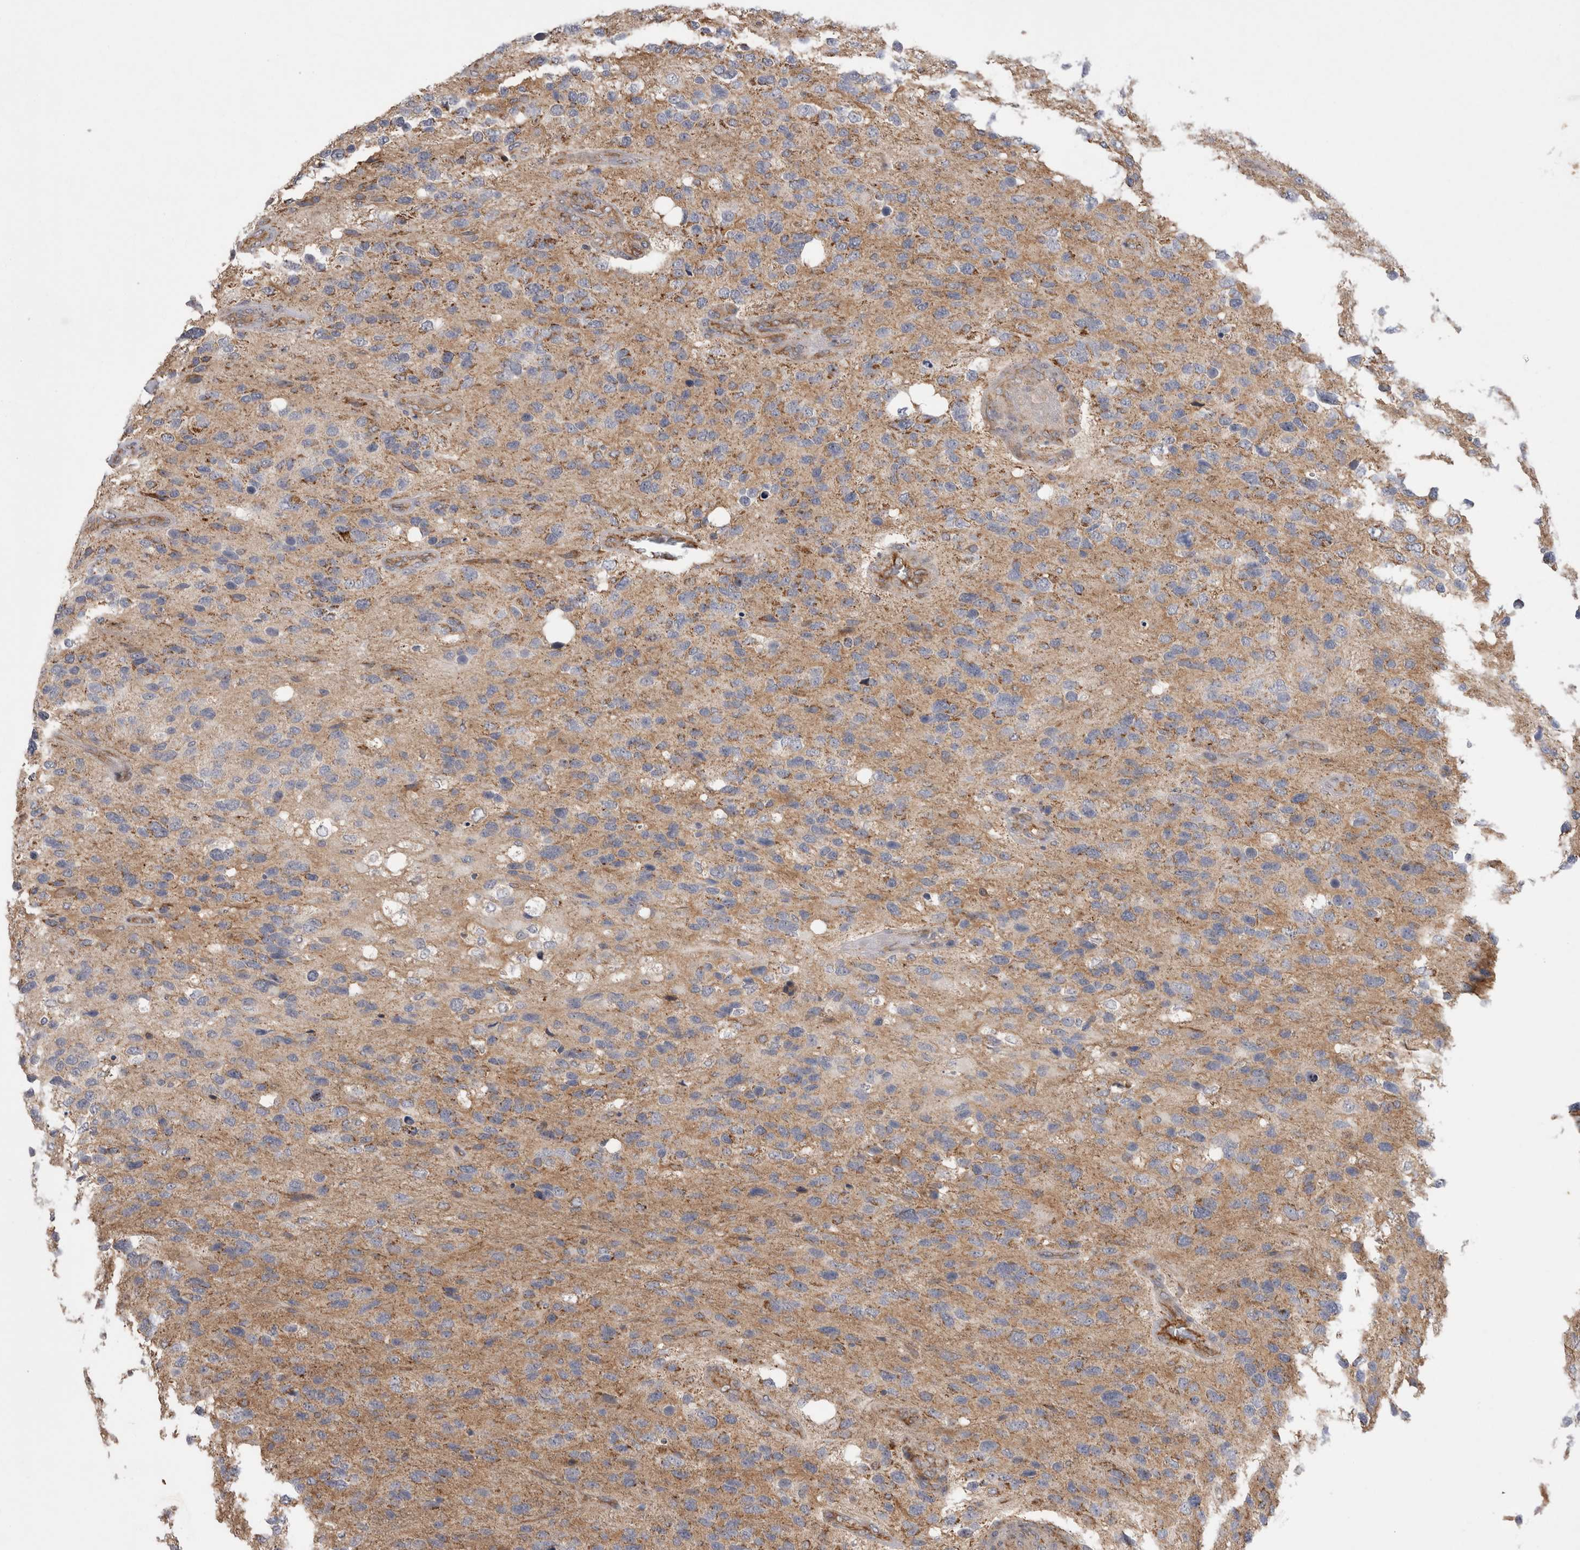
{"staining": {"intensity": "moderate", "quantity": "25%-75%", "location": "cytoplasmic/membranous"}, "tissue": "glioma", "cell_type": "Tumor cells", "image_type": "cancer", "snomed": [{"axis": "morphology", "description": "Glioma, malignant, High grade"}, {"axis": "topography", "description": "Brain"}], "caption": "Human malignant high-grade glioma stained with a brown dye shows moderate cytoplasmic/membranous positive expression in about 25%-75% of tumor cells.", "gene": "DARS2", "patient": {"sex": "female", "age": 58}}